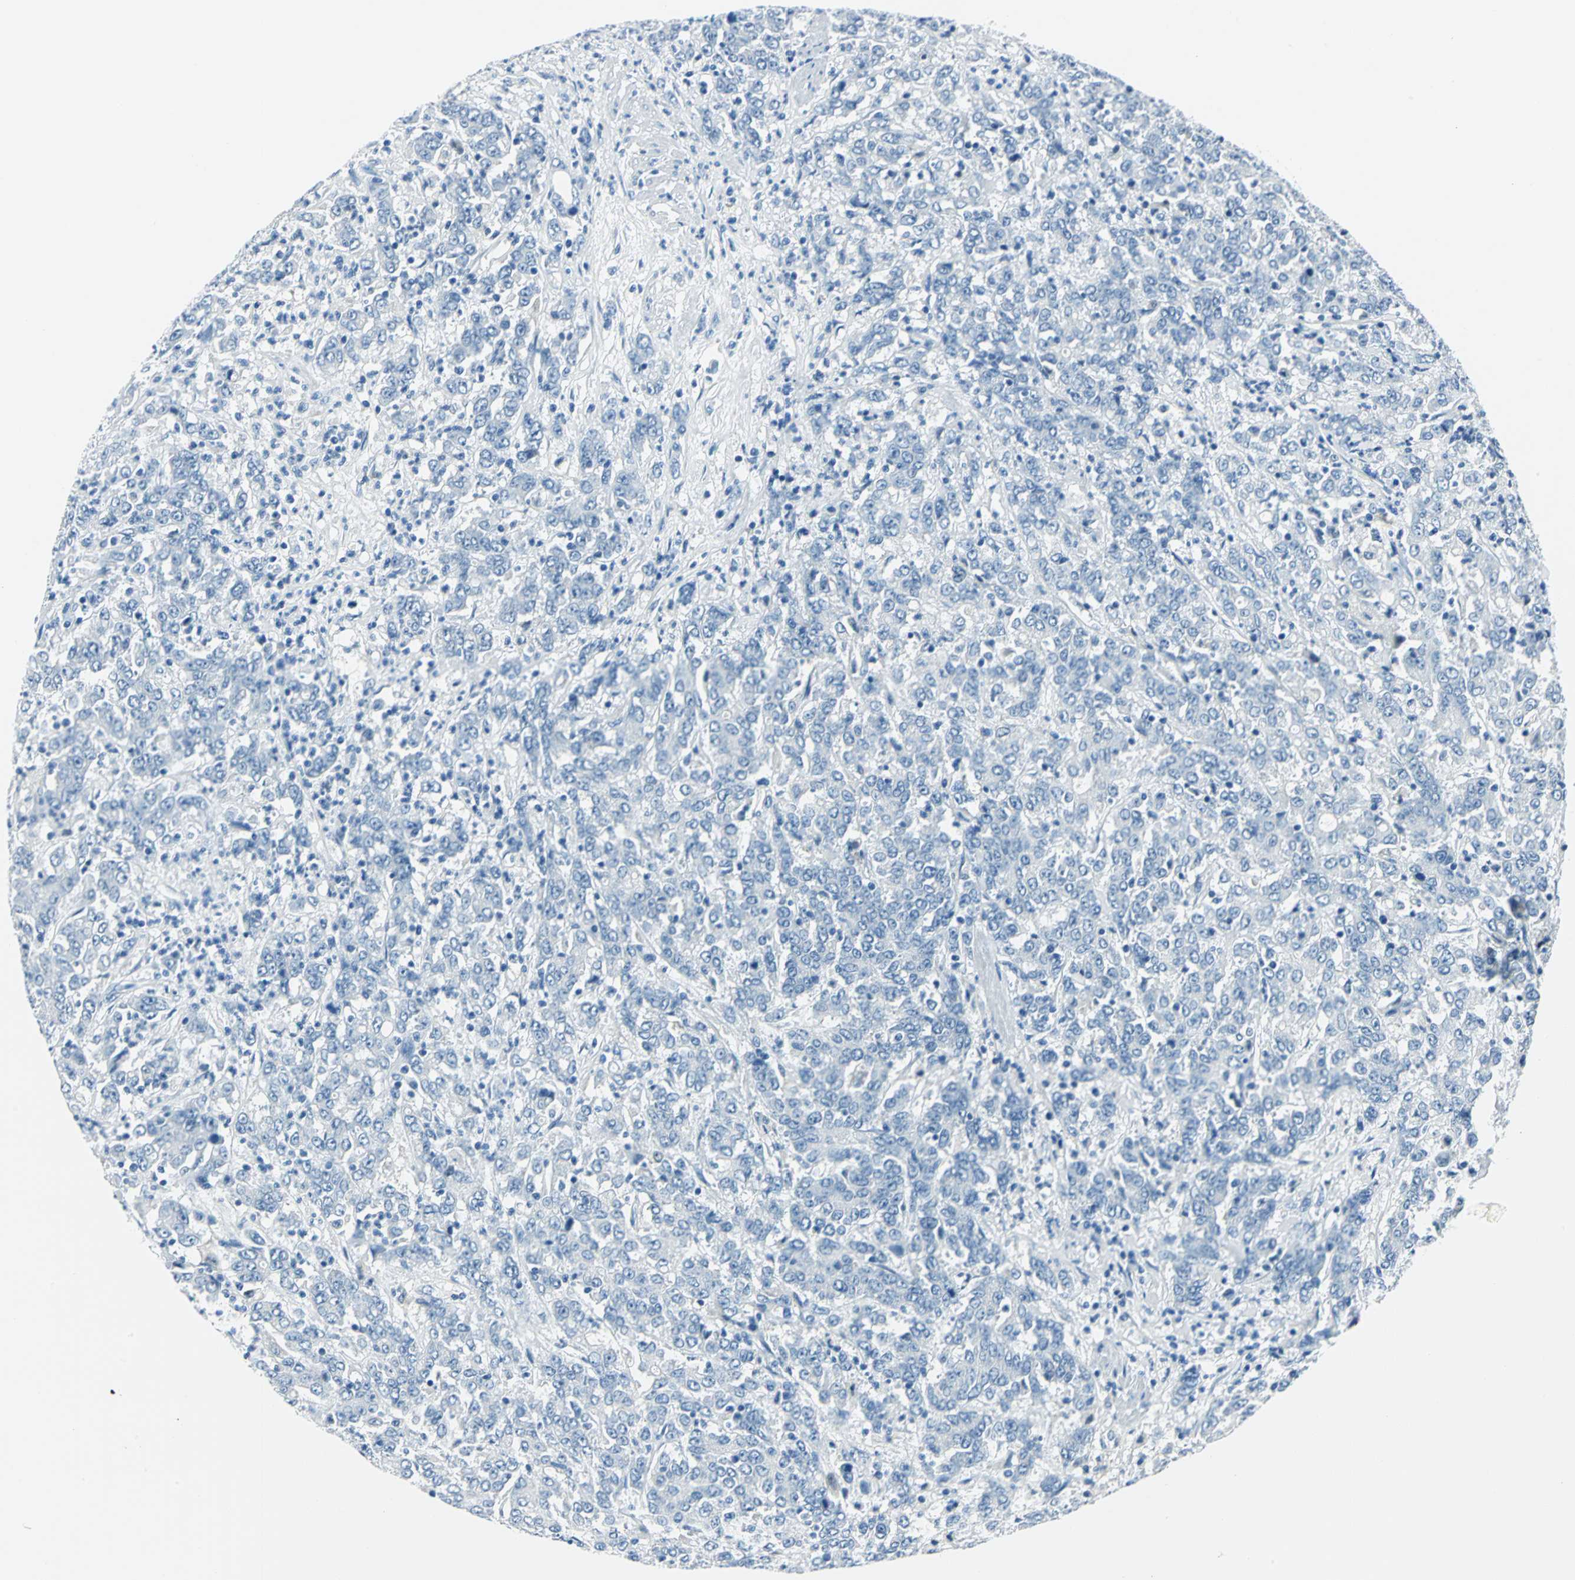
{"staining": {"intensity": "negative", "quantity": "none", "location": "none"}, "tissue": "stomach cancer", "cell_type": "Tumor cells", "image_type": "cancer", "snomed": [{"axis": "morphology", "description": "Adenocarcinoma, NOS"}, {"axis": "topography", "description": "Stomach, lower"}], "caption": "Tumor cells show no significant protein expression in adenocarcinoma (stomach).", "gene": "AKR1A1", "patient": {"sex": "female", "age": 71}}